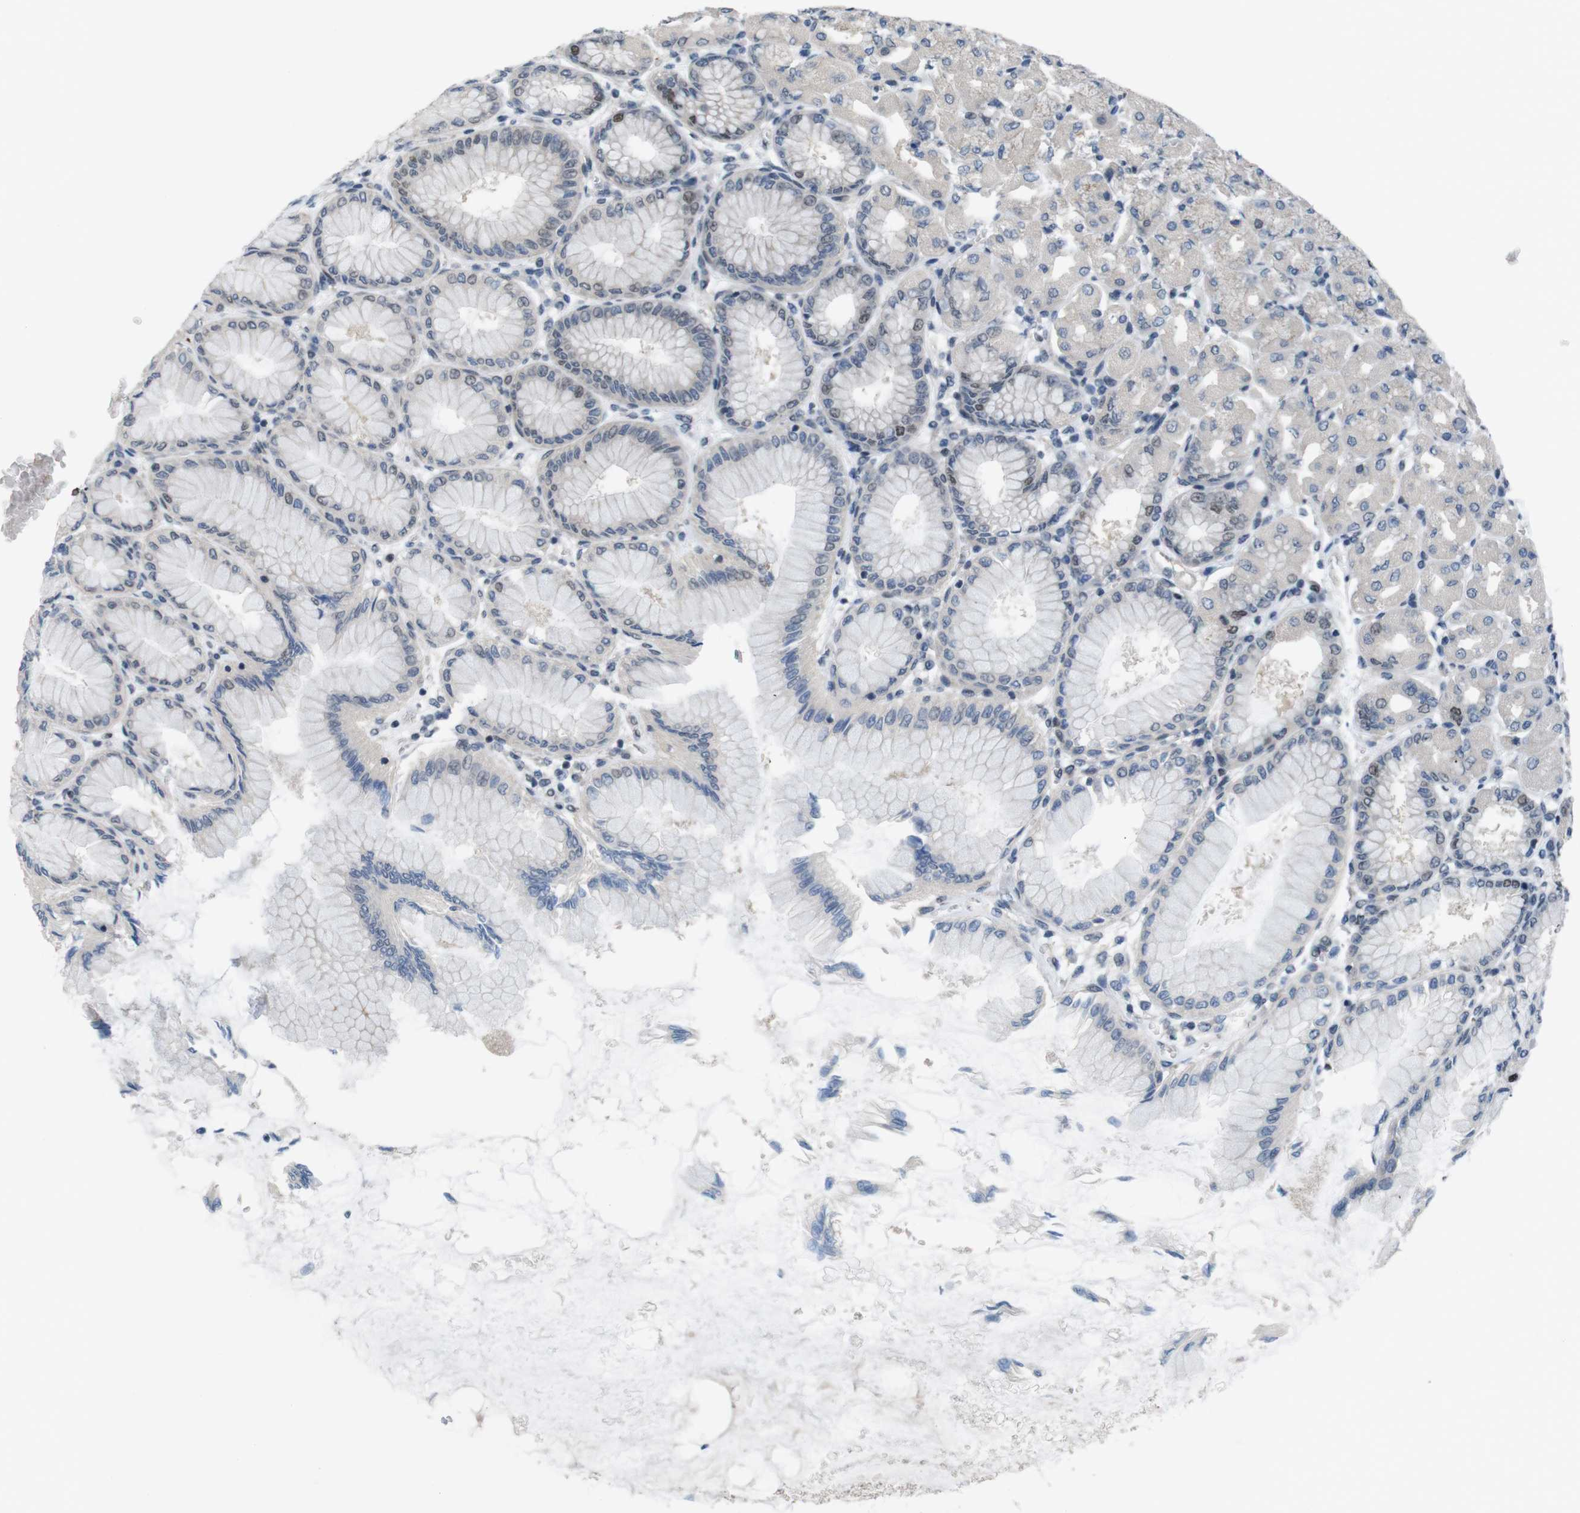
{"staining": {"intensity": "weak", "quantity": "25%-75%", "location": "cytoplasmic/membranous,nuclear"}, "tissue": "stomach", "cell_type": "Glandular cells", "image_type": "normal", "snomed": [{"axis": "morphology", "description": "Normal tissue, NOS"}, {"axis": "topography", "description": "Stomach, upper"}], "caption": "Immunohistochemical staining of benign stomach exhibits low levels of weak cytoplasmic/membranous,nuclear positivity in about 25%-75% of glandular cells.", "gene": "SMCO2", "patient": {"sex": "female", "age": 56}}